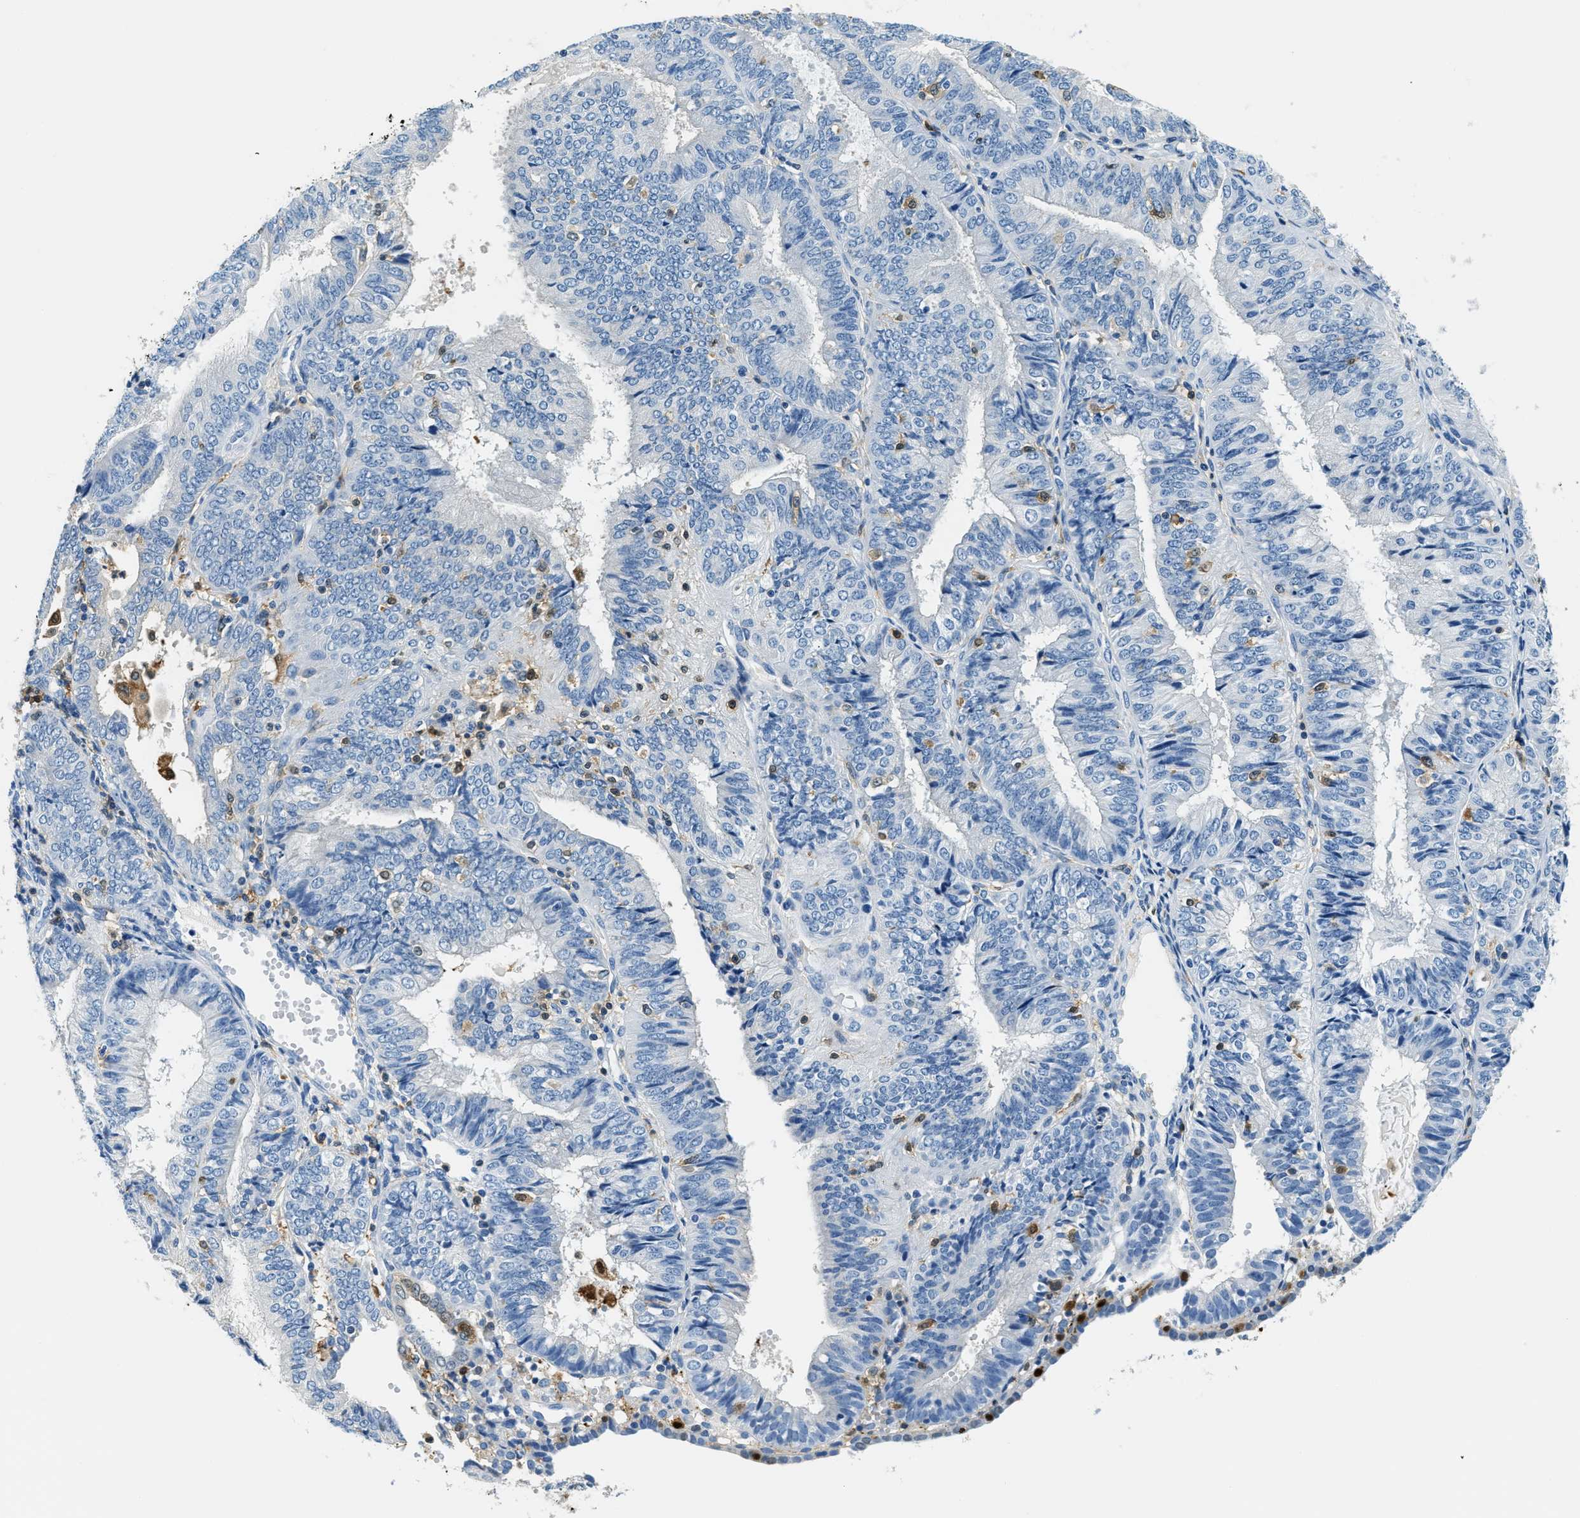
{"staining": {"intensity": "negative", "quantity": "none", "location": "none"}, "tissue": "endometrial cancer", "cell_type": "Tumor cells", "image_type": "cancer", "snomed": [{"axis": "morphology", "description": "Adenocarcinoma, NOS"}, {"axis": "topography", "description": "Endometrium"}], "caption": "There is no significant staining in tumor cells of adenocarcinoma (endometrial).", "gene": "CAPG", "patient": {"sex": "female", "age": 58}}